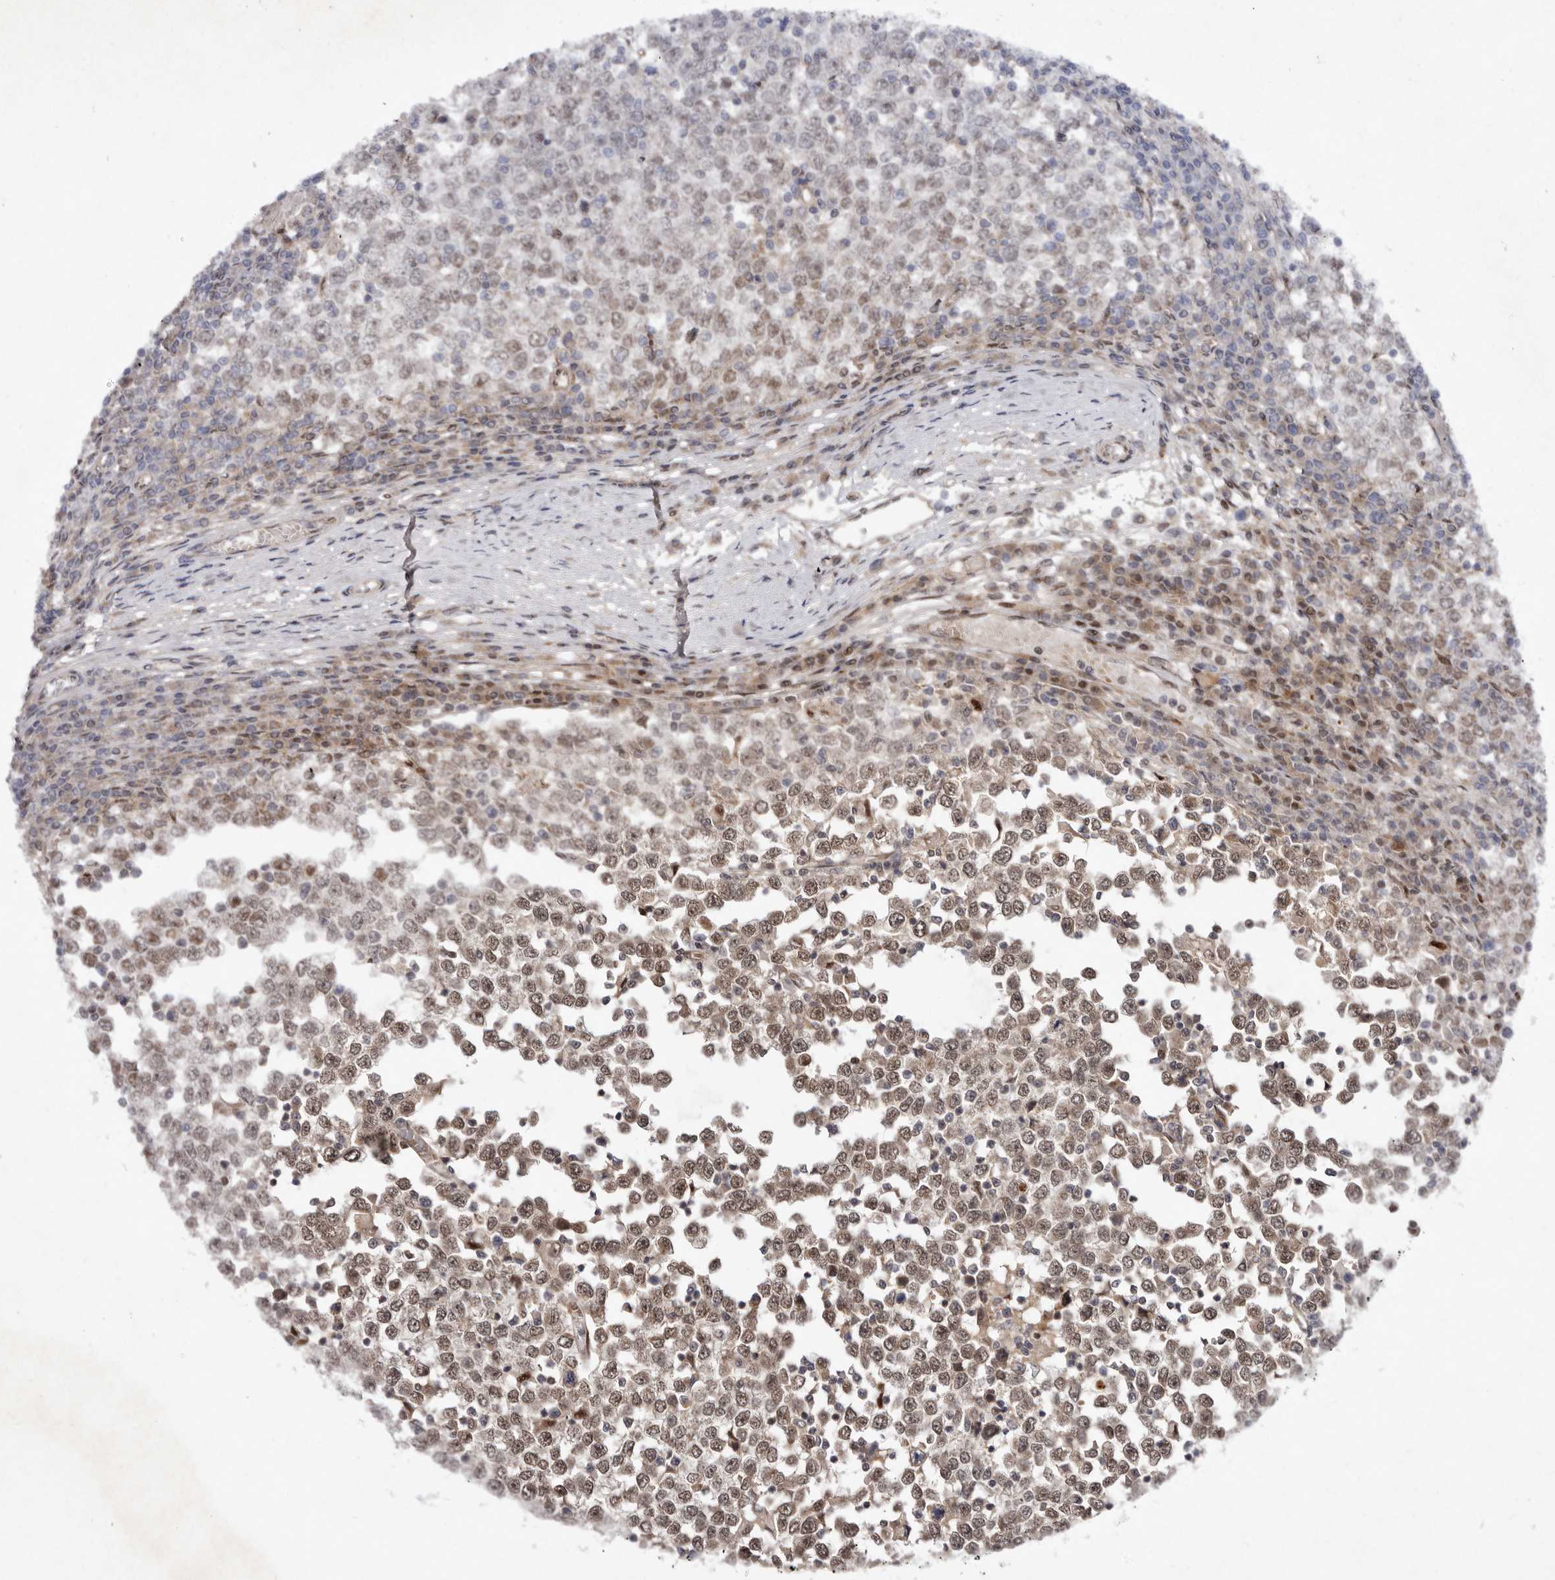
{"staining": {"intensity": "moderate", "quantity": ">75%", "location": "cytoplasmic/membranous,nuclear"}, "tissue": "testis cancer", "cell_type": "Tumor cells", "image_type": "cancer", "snomed": [{"axis": "morphology", "description": "Seminoma, NOS"}, {"axis": "topography", "description": "Testis"}], "caption": "Tumor cells show moderate cytoplasmic/membranous and nuclear staining in approximately >75% of cells in testis cancer. Nuclei are stained in blue.", "gene": "ABL1", "patient": {"sex": "male", "age": 65}}